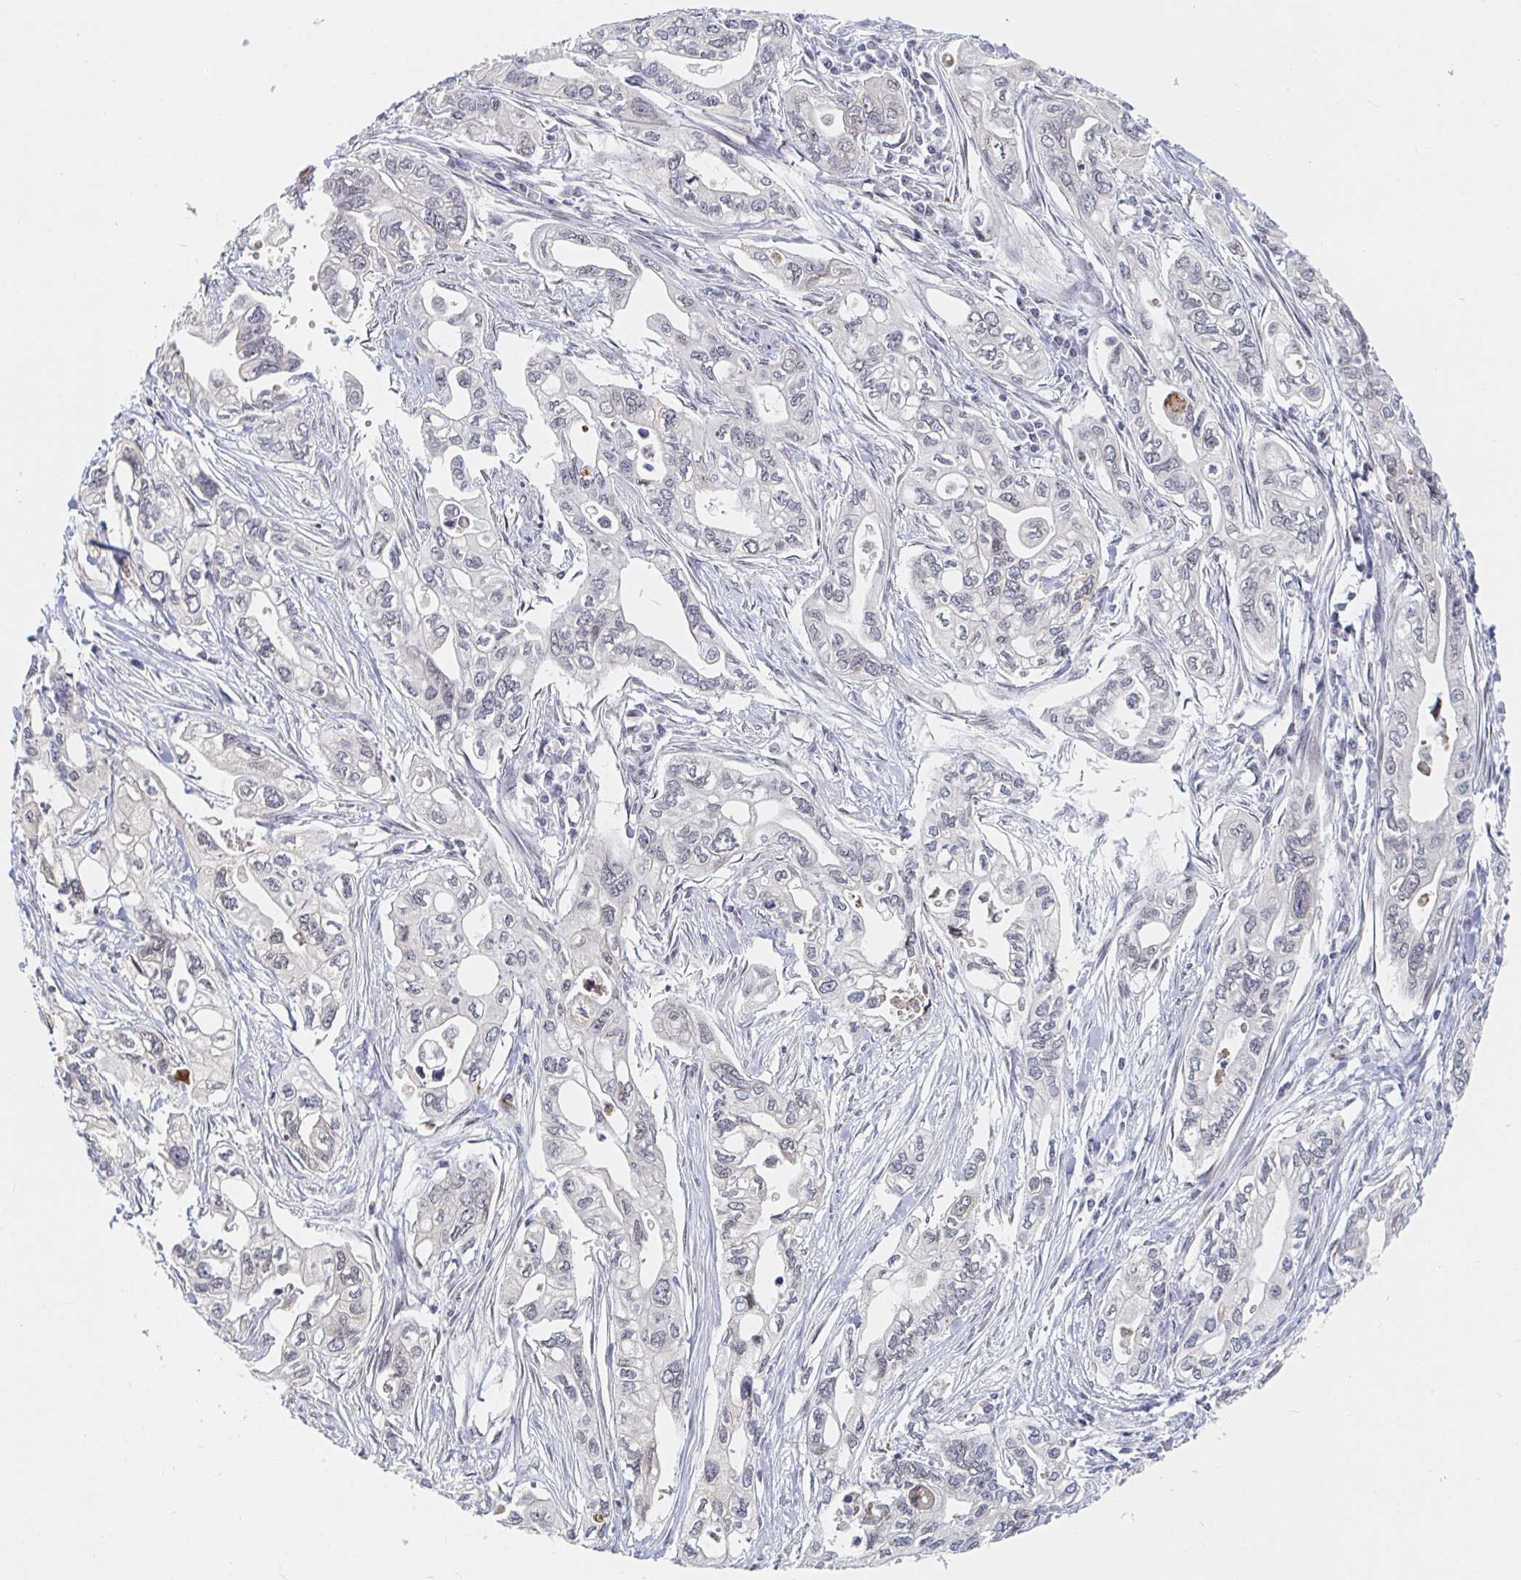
{"staining": {"intensity": "negative", "quantity": "none", "location": "none"}, "tissue": "pancreatic cancer", "cell_type": "Tumor cells", "image_type": "cancer", "snomed": [{"axis": "morphology", "description": "Adenocarcinoma, NOS"}, {"axis": "topography", "description": "Pancreas"}], "caption": "Immunohistochemistry histopathology image of neoplastic tissue: pancreatic cancer stained with DAB (3,3'-diaminobenzidine) exhibits no significant protein expression in tumor cells.", "gene": "CHD2", "patient": {"sex": "male", "age": 68}}